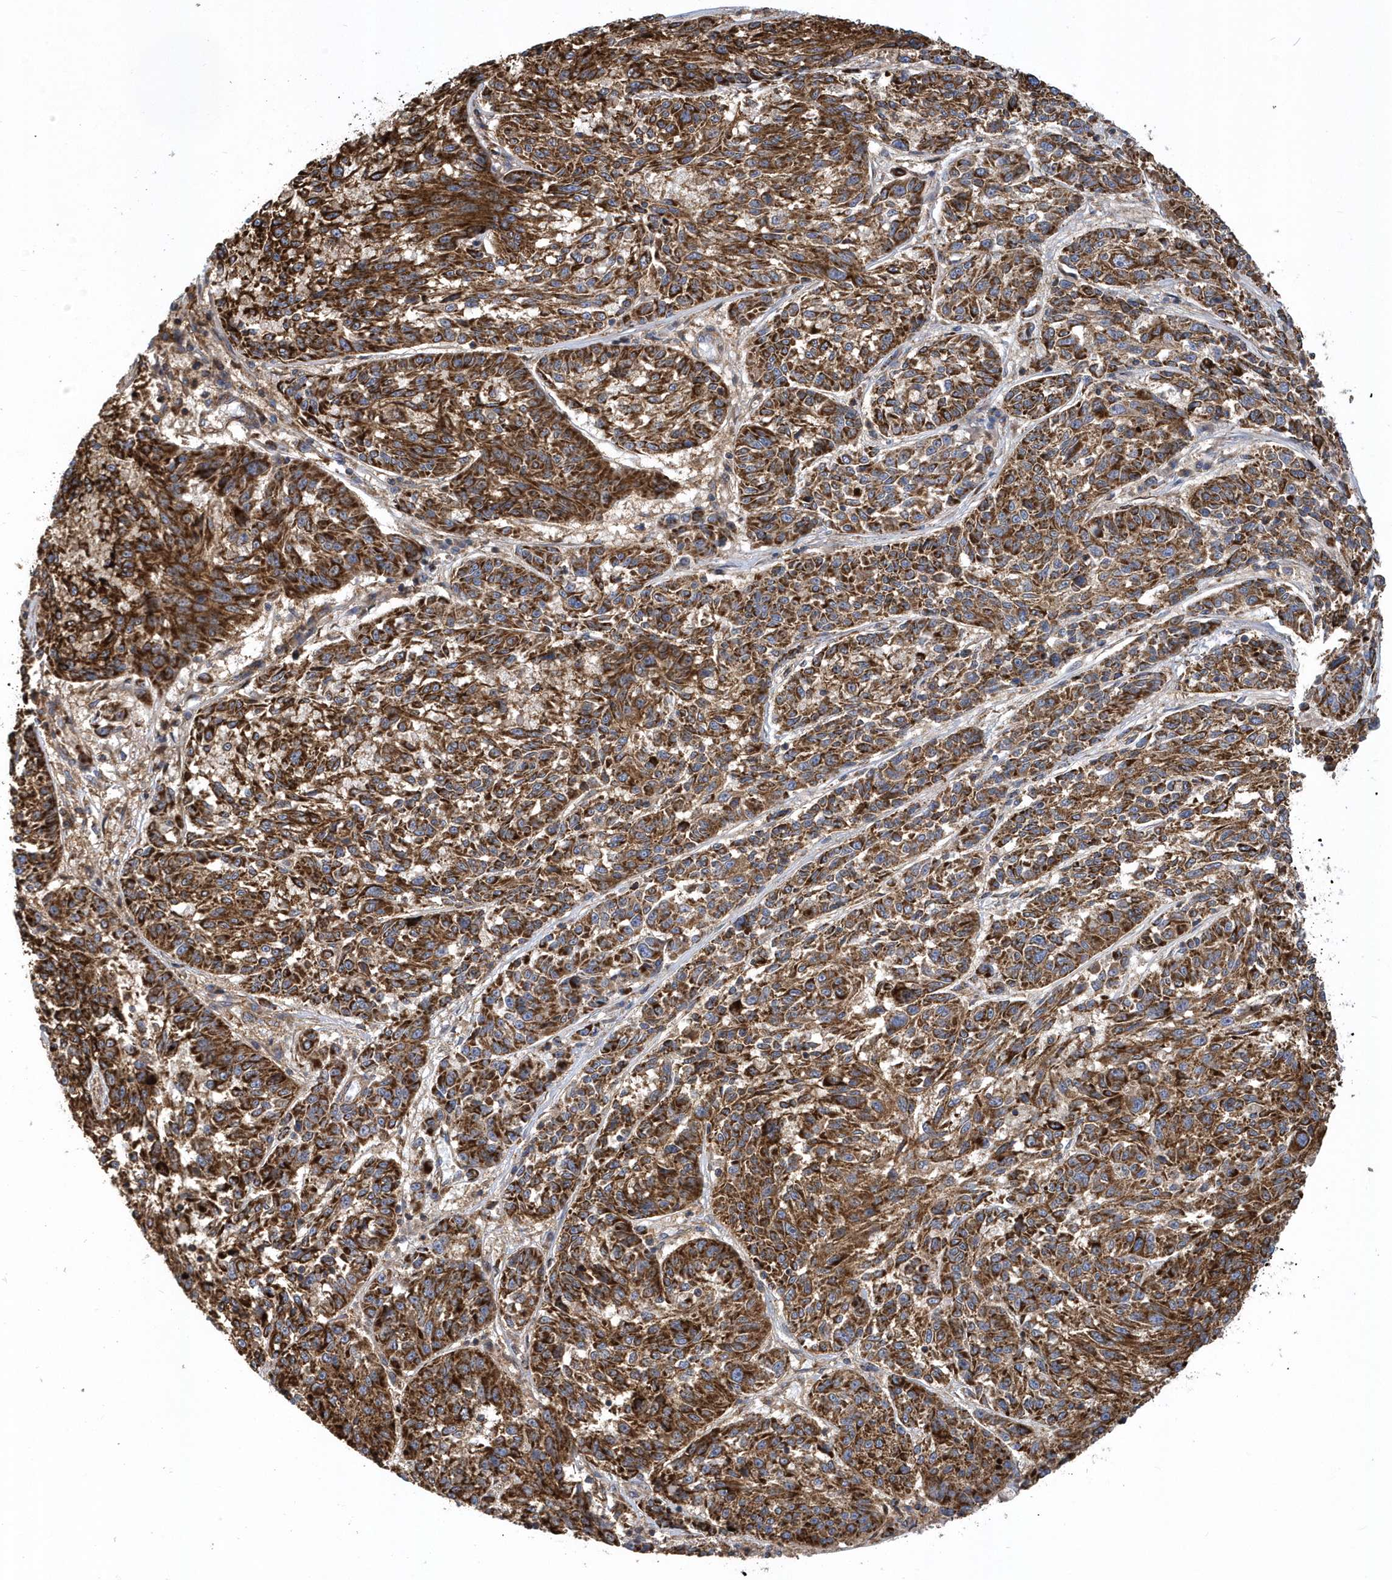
{"staining": {"intensity": "strong", "quantity": ">75%", "location": "cytoplasmic/membranous"}, "tissue": "melanoma", "cell_type": "Tumor cells", "image_type": "cancer", "snomed": [{"axis": "morphology", "description": "Malignant melanoma, NOS"}, {"axis": "topography", "description": "Skin"}], "caption": "DAB immunohistochemical staining of malignant melanoma displays strong cytoplasmic/membranous protein staining in approximately >75% of tumor cells.", "gene": "TRAIP", "patient": {"sex": "male", "age": 53}}